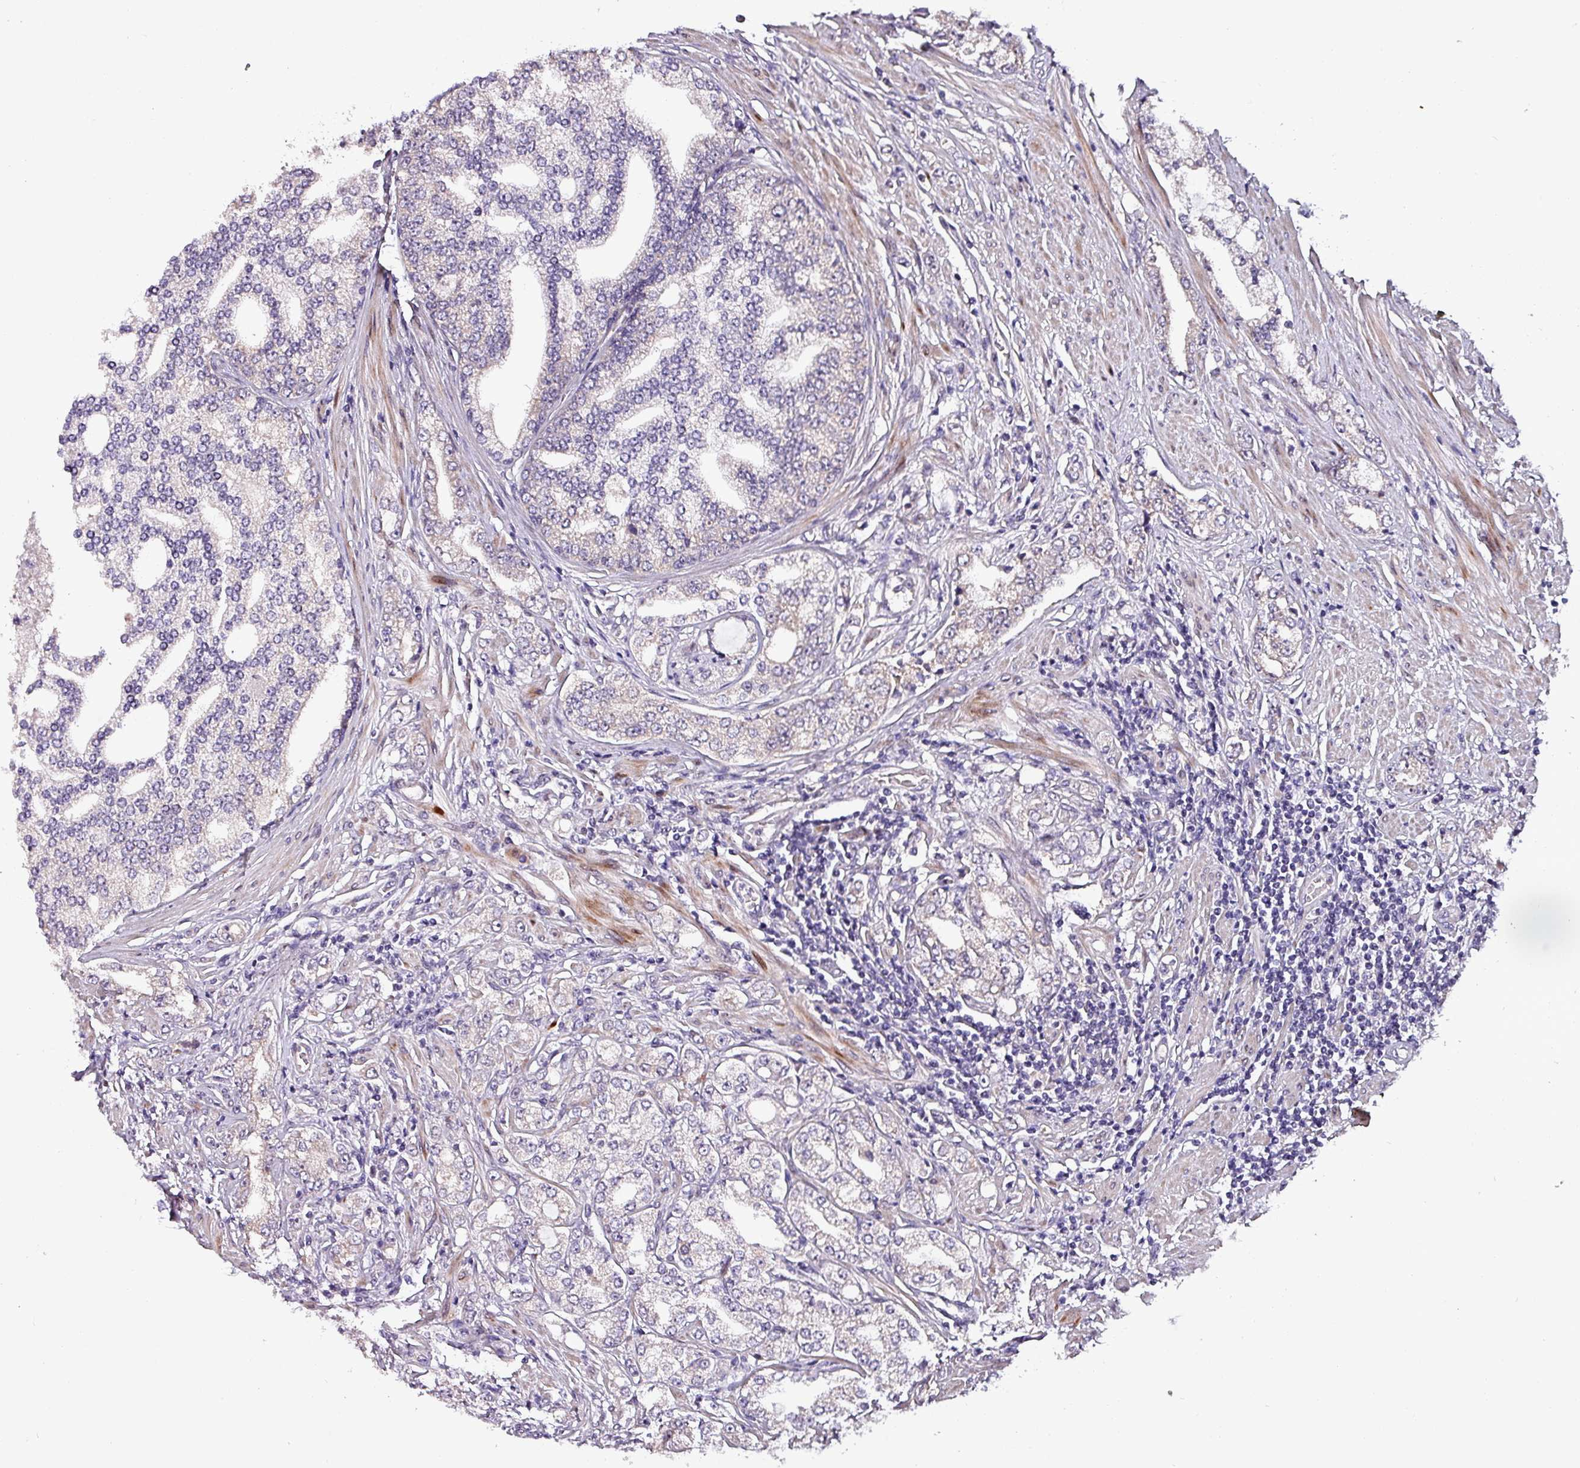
{"staining": {"intensity": "negative", "quantity": "none", "location": "none"}, "tissue": "prostate cancer", "cell_type": "Tumor cells", "image_type": "cancer", "snomed": [{"axis": "morphology", "description": "Adenocarcinoma, High grade"}, {"axis": "topography", "description": "Prostate"}], "caption": "This micrograph is of high-grade adenocarcinoma (prostate) stained with immunohistochemistry (IHC) to label a protein in brown with the nuclei are counter-stained blue. There is no staining in tumor cells.", "gene": "GRAPL", "patient": {"sex": "male", "age": 64}}